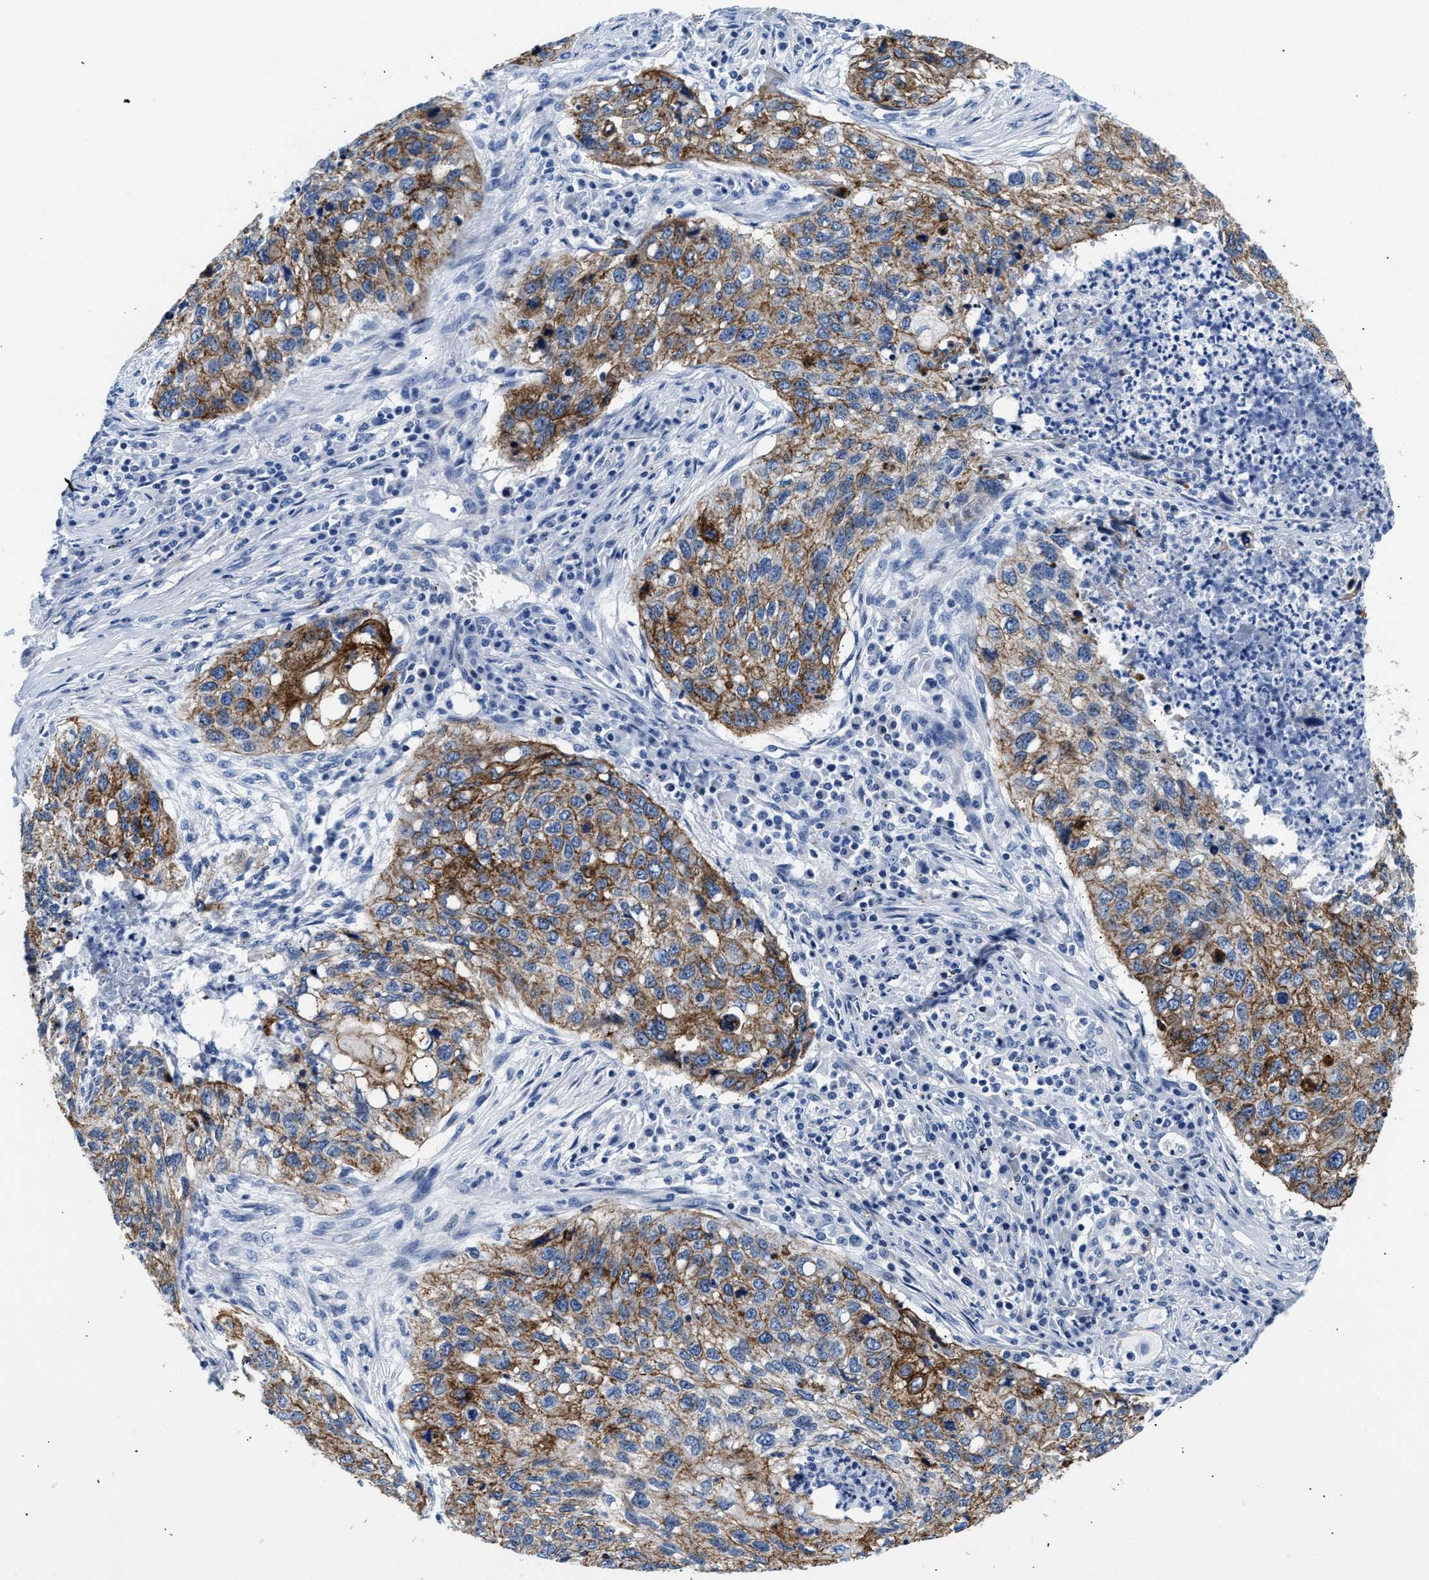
{"staining": {"intensity": "moderate", "quantity": ">75%", "location": "cytoplasmic/membranous"}, "tissue": "lung cancer", "cell_type": "Tumor cells", "image_type": "cancer", "snomed": [{"axis": "morphology", "description": "Squamous cell carcinoma, NOS"}, {"axis": "topography", "description": "Lung"}], "caption": "Squamous cell carcinoma (lung) stained with DAB (3,3'-diaminobenzidine) immunohistochemistry shows medium levels of moderate cytoplasmic/membranous positivity in about >75% of tumor cells. Using DAB (brown) and hematoxylin (blue) stains, captured at high magnification using brightfield microscopy.", "gene": "TRIM29", "patient": {"sex": "female", "age": 63}}